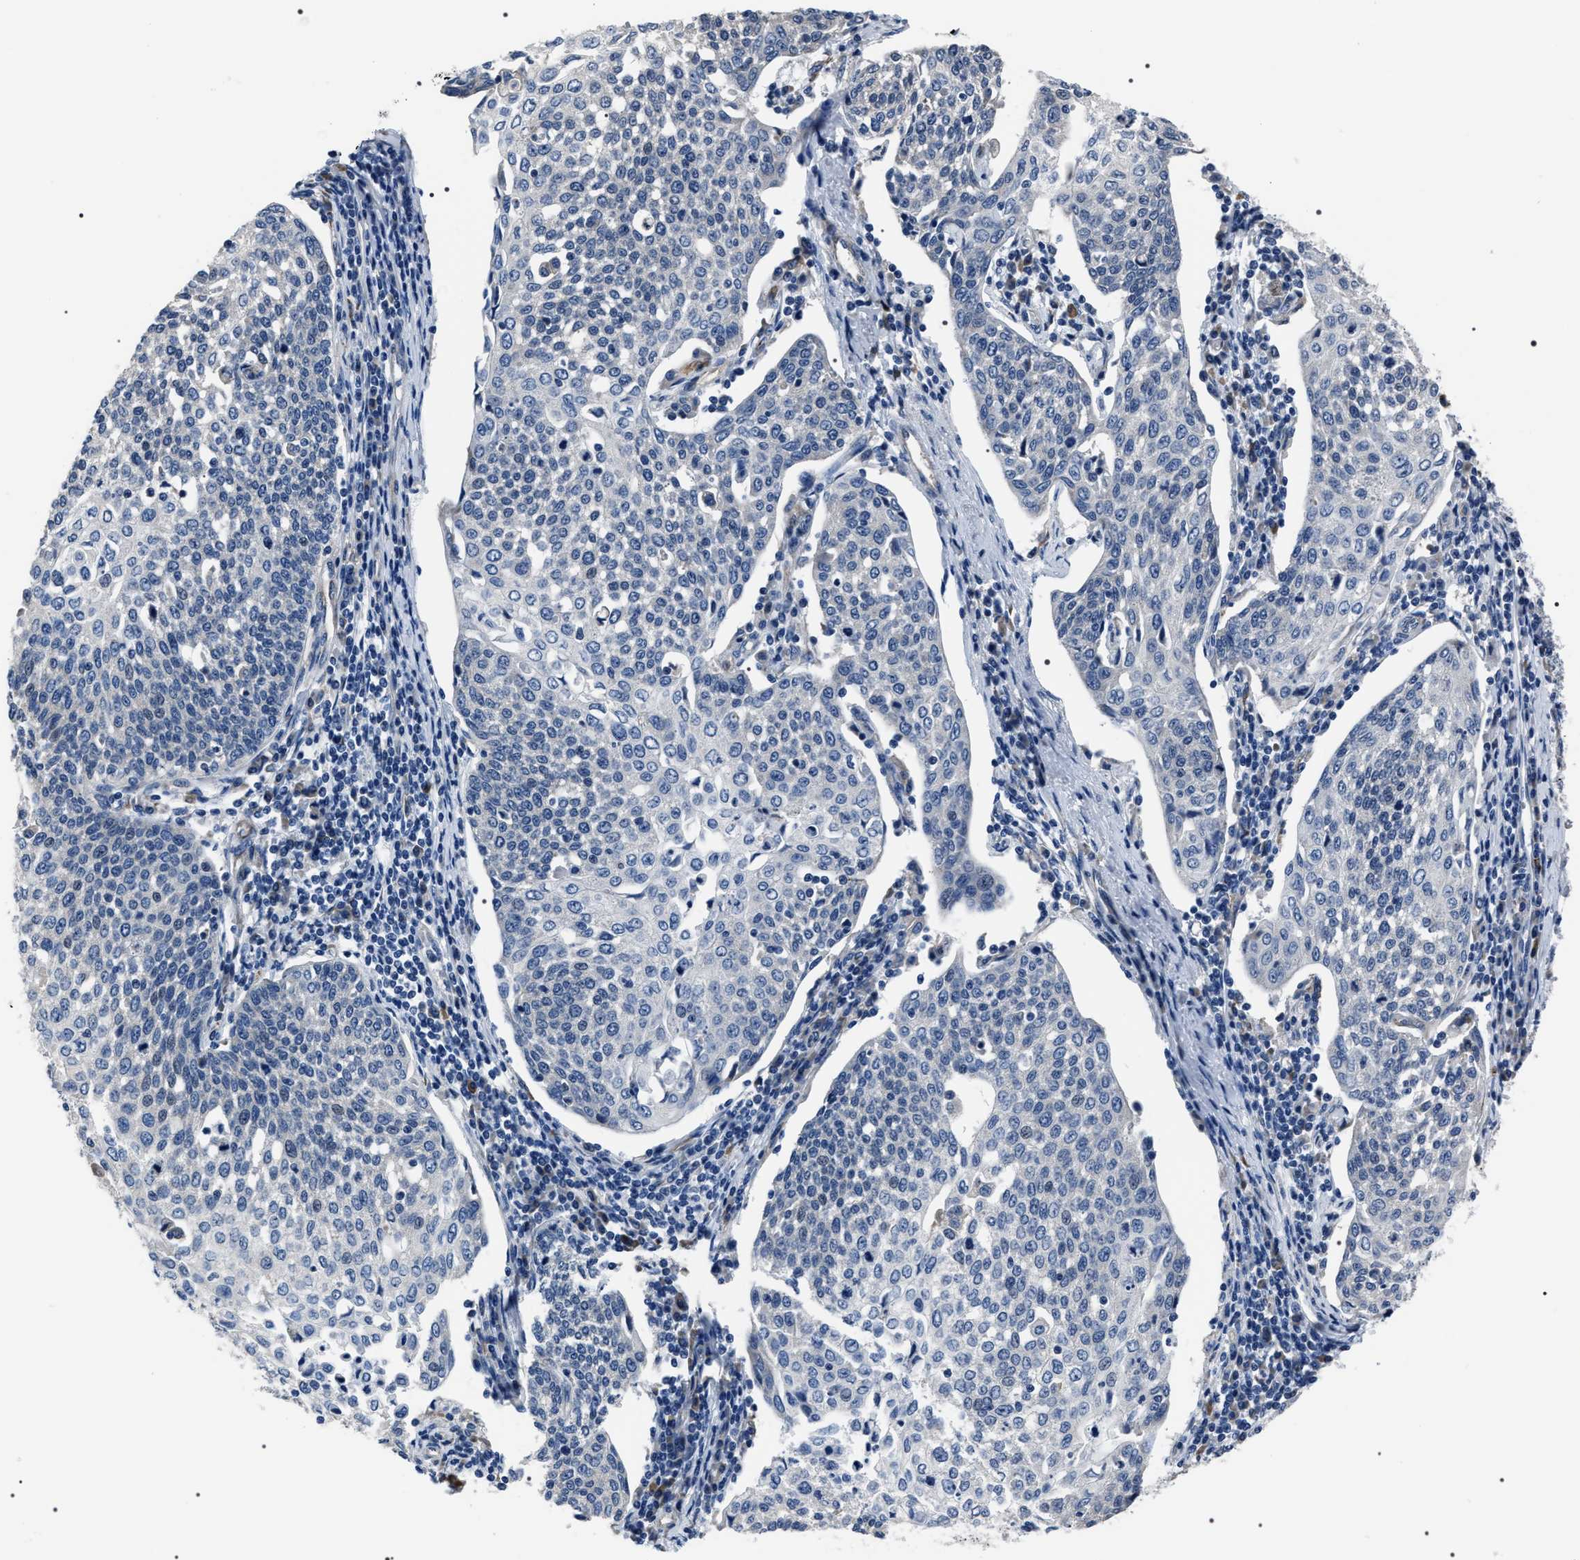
{"staining": {"intensity": "negative", "quantity": "none", "location": "none"}, "tissue": "cervical cancer", "cell_type": "Tumor cells", "image_type": "cancer", "snomed": [{"axis": "morphology", "description": "Squamous cell carcinoma, NOS"}, {"axis": "topography", "description": "Cervix"}], "caption": "Tumor cells show no significant positivity in squamous cell carcinoma (cervical).", "gene": "PKD1L1", "patient": {"sex": "female", "age": 34}}